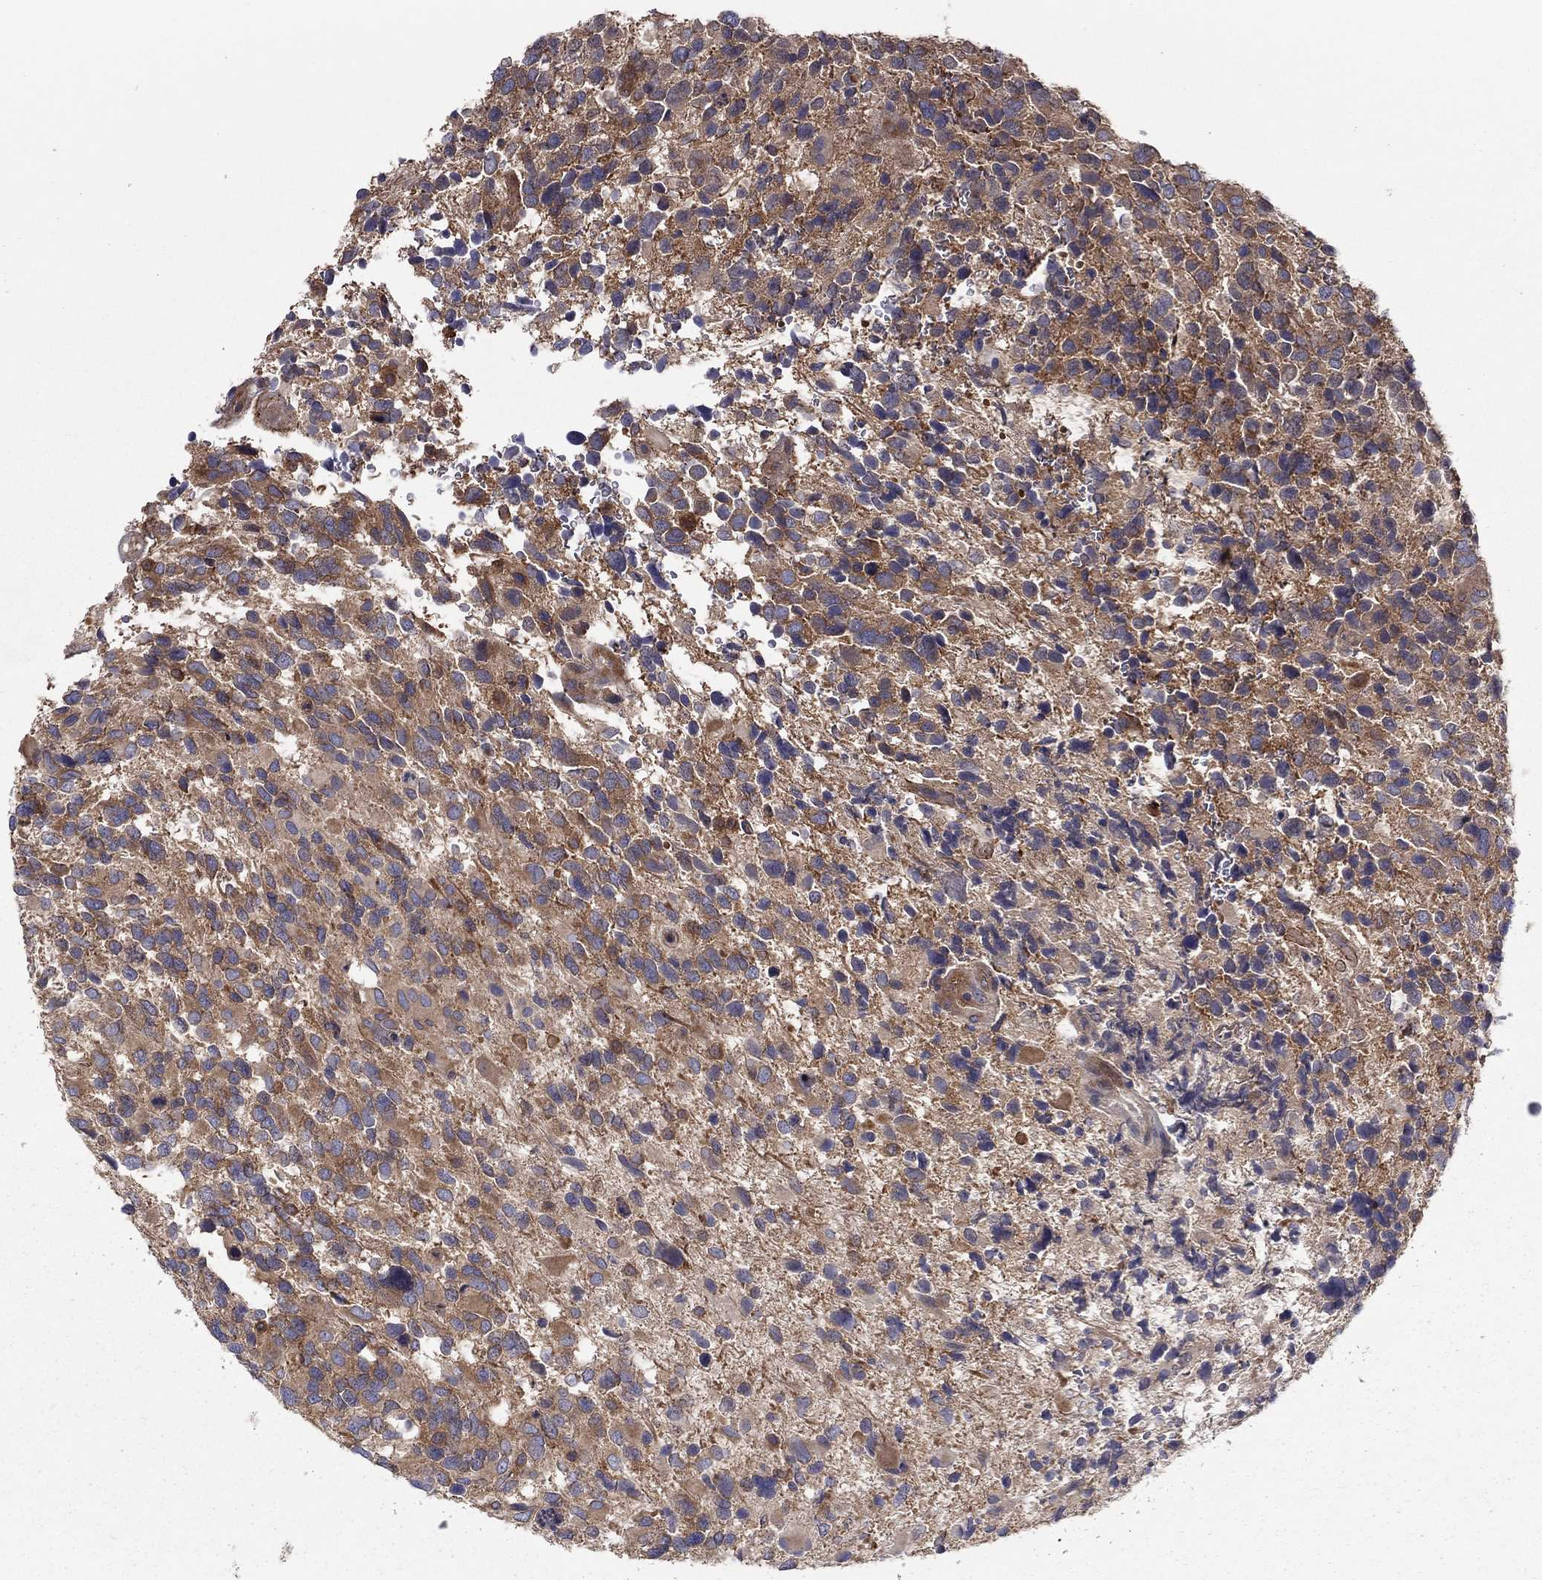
{"staining": {"intensity": "moderate", "quantity": "25%-75%", "location": "cytoplasmic/membranous"}, "tissue": "glioma", "cell_type": "Tumor cells", "image_type": "cancer", "snomed": [{"axis": "morphology", "description": "Glioma, malignant, Low grade"}, {"axis": "topography", "description": "Brain"}], "caption": "Immunohistochemistry (IHC) image of malignant glioma (low-grade) stained for a protein (brown), which displays medium levels of moderate cytoplasmic/membranous expression in about 25%-75% of tumor cells.", "gene": "RNF123", "patient": {"sex": "female", "age": 32}}